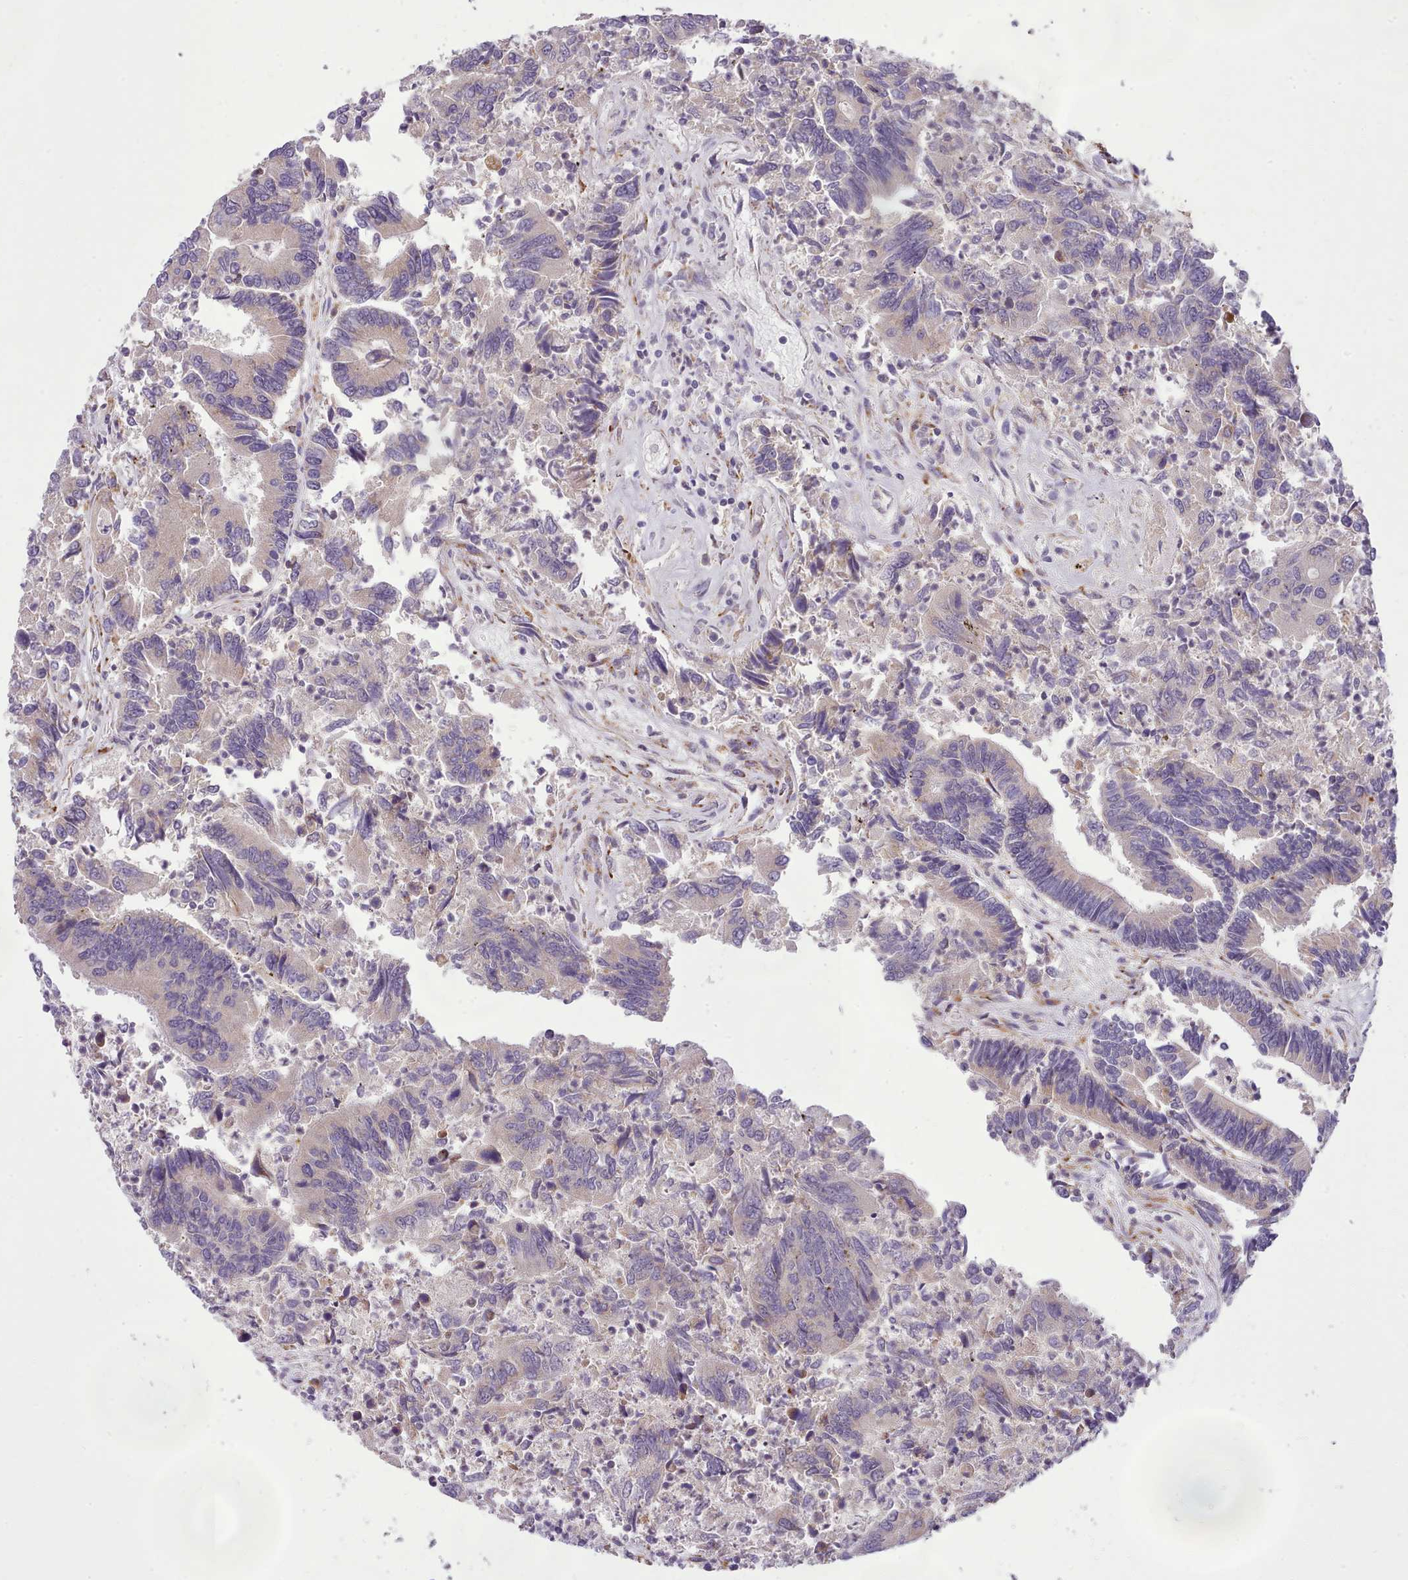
{"staining": {"intensity": "negative", "quantity": "none", "location": "none"}, "tissue": "colorectal cancer", "cell_type": "Tumor cells", "image_type": "cancer", "snomed": [{"axis": "morphology", "description": "Adenocarcinoma, NOS"}, {"axis": "topography", "description": "Colon"}], "caption": "An immunohistochemistry (IHC) micrograph of adenocarcinoma (colorectal) is shown. There is no staining in tumor cells of adenocarcinoma (colorectal).", "gene": "FAM83E", "patient": {"sex": "female", "age": 67}}